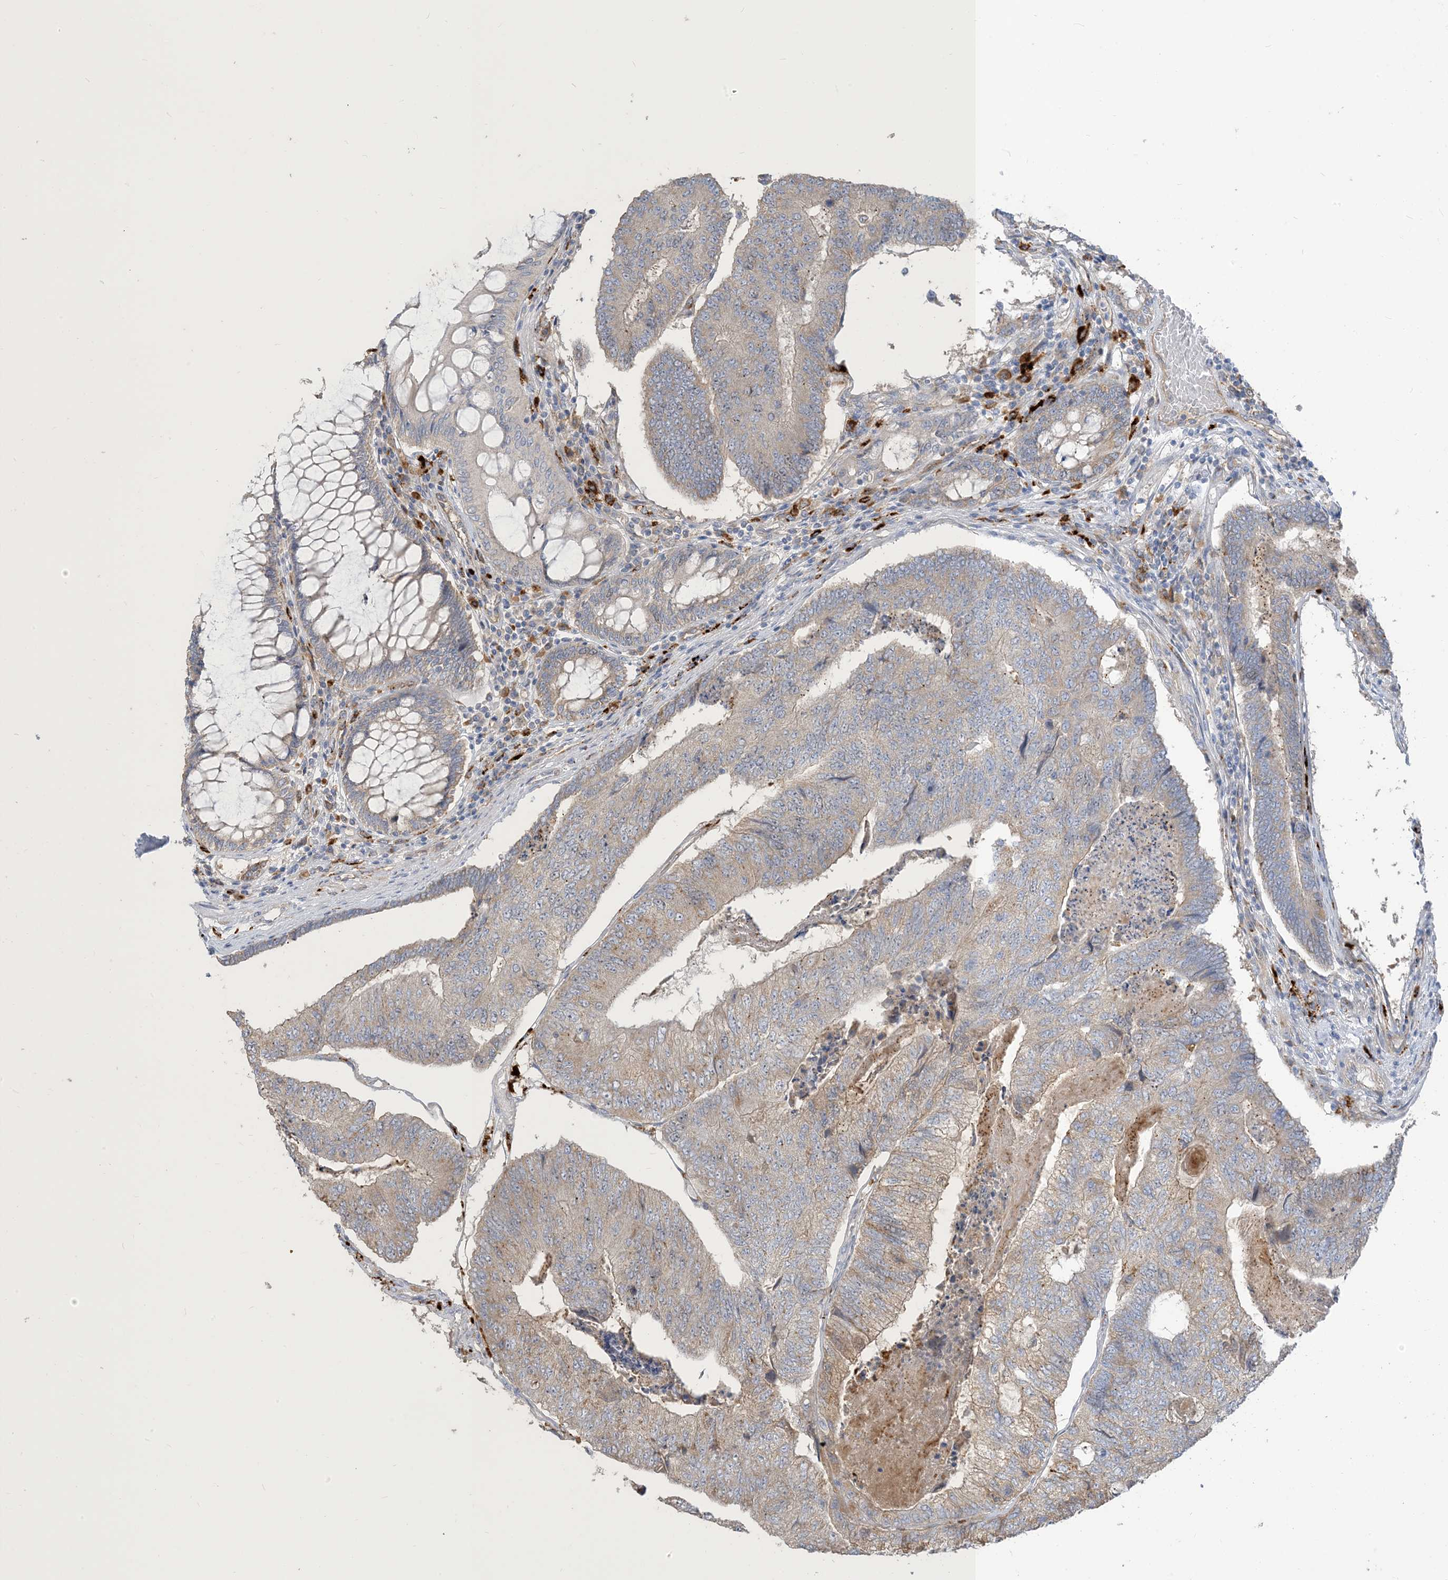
{"staining": {"intensity": "weak", "quantity": "25%-75%", "location": "cytoplasmic/membranous"}, "tissue": "colorectal cancer", "cell_type": "Tumor cells", "image_type": "cancer", "snomed": [{"axis": "morphology", "description": "Adenocarcinoma, NOS"}, {"axis": "topography", "description": "Colon"}], "caption": "Colorectal cancer stained with DAB immunohistochemistry exhibits low levels of weak cytoplasmic/membranous staining in approximately 25%-75% of tumor cells. The staining was performed using DAB (3,3'-diaminobenzidine) to visualize the protein expression in brown, while the nuclei were stained in blue with hematoxylin (Magnification: 20x).", "gene": "PEAR1", "patient": {"sex": "female", "age": 67}}